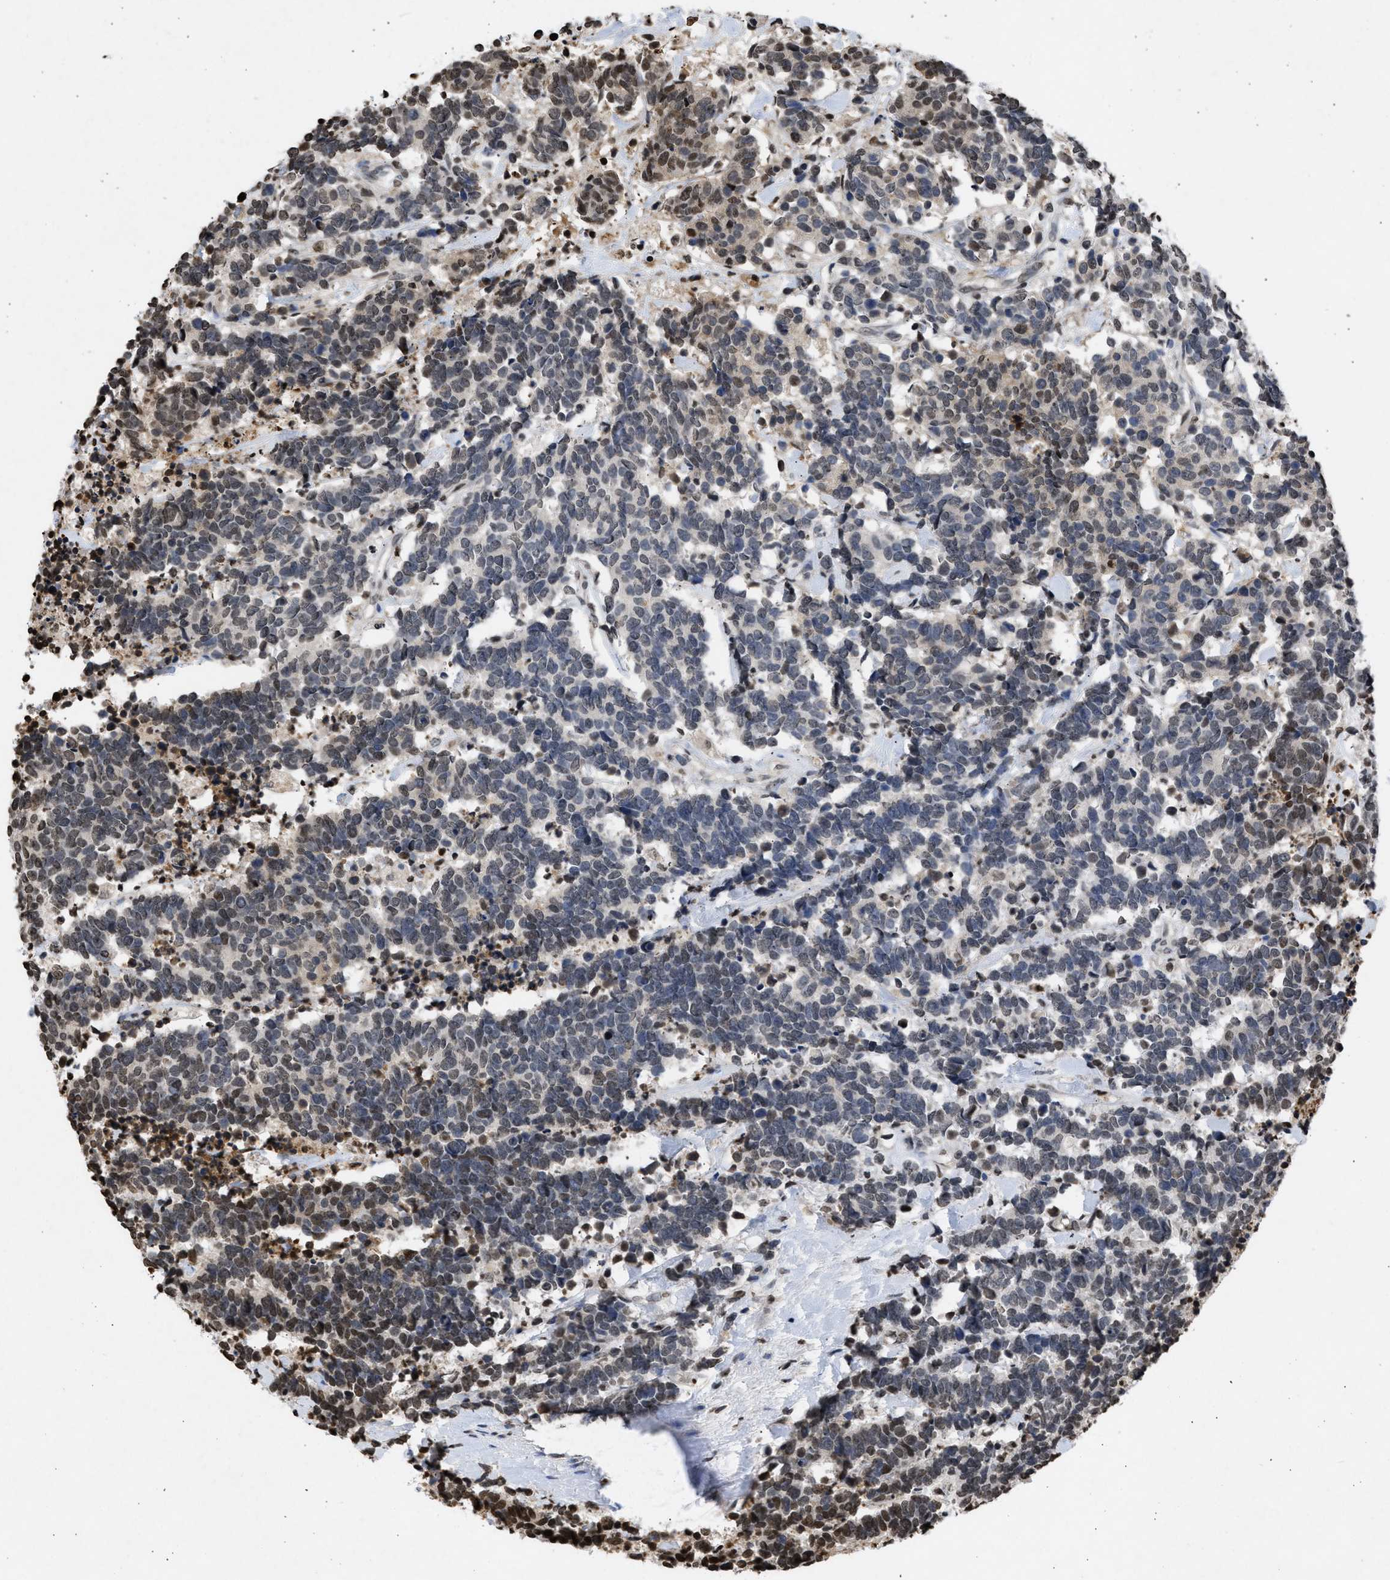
{"staining": {"intensity": "weak", "quantity": "25%-75%", "location": "nuclear"}, "tissue": "carcinoid", "cell_type": "Tumor cells", "image_type": "cancer", "snomed": [{"axis": "morphology", "description": "Carcinoma, NOS"}, {"axis": "morphology", "description": "Carcinoid, malignant, NOS"}, {"axis": "topography", "description": "Urinary bladder"}], "caption": "Tumor cells reveal weak nuclear expression in about 25%-75% of cells in carcinoid. (DAB IHC, brown staining for protein, blue staining for nuclei).", "gene": "NUP35", "patient": {"sex": "male", "age": 57}}